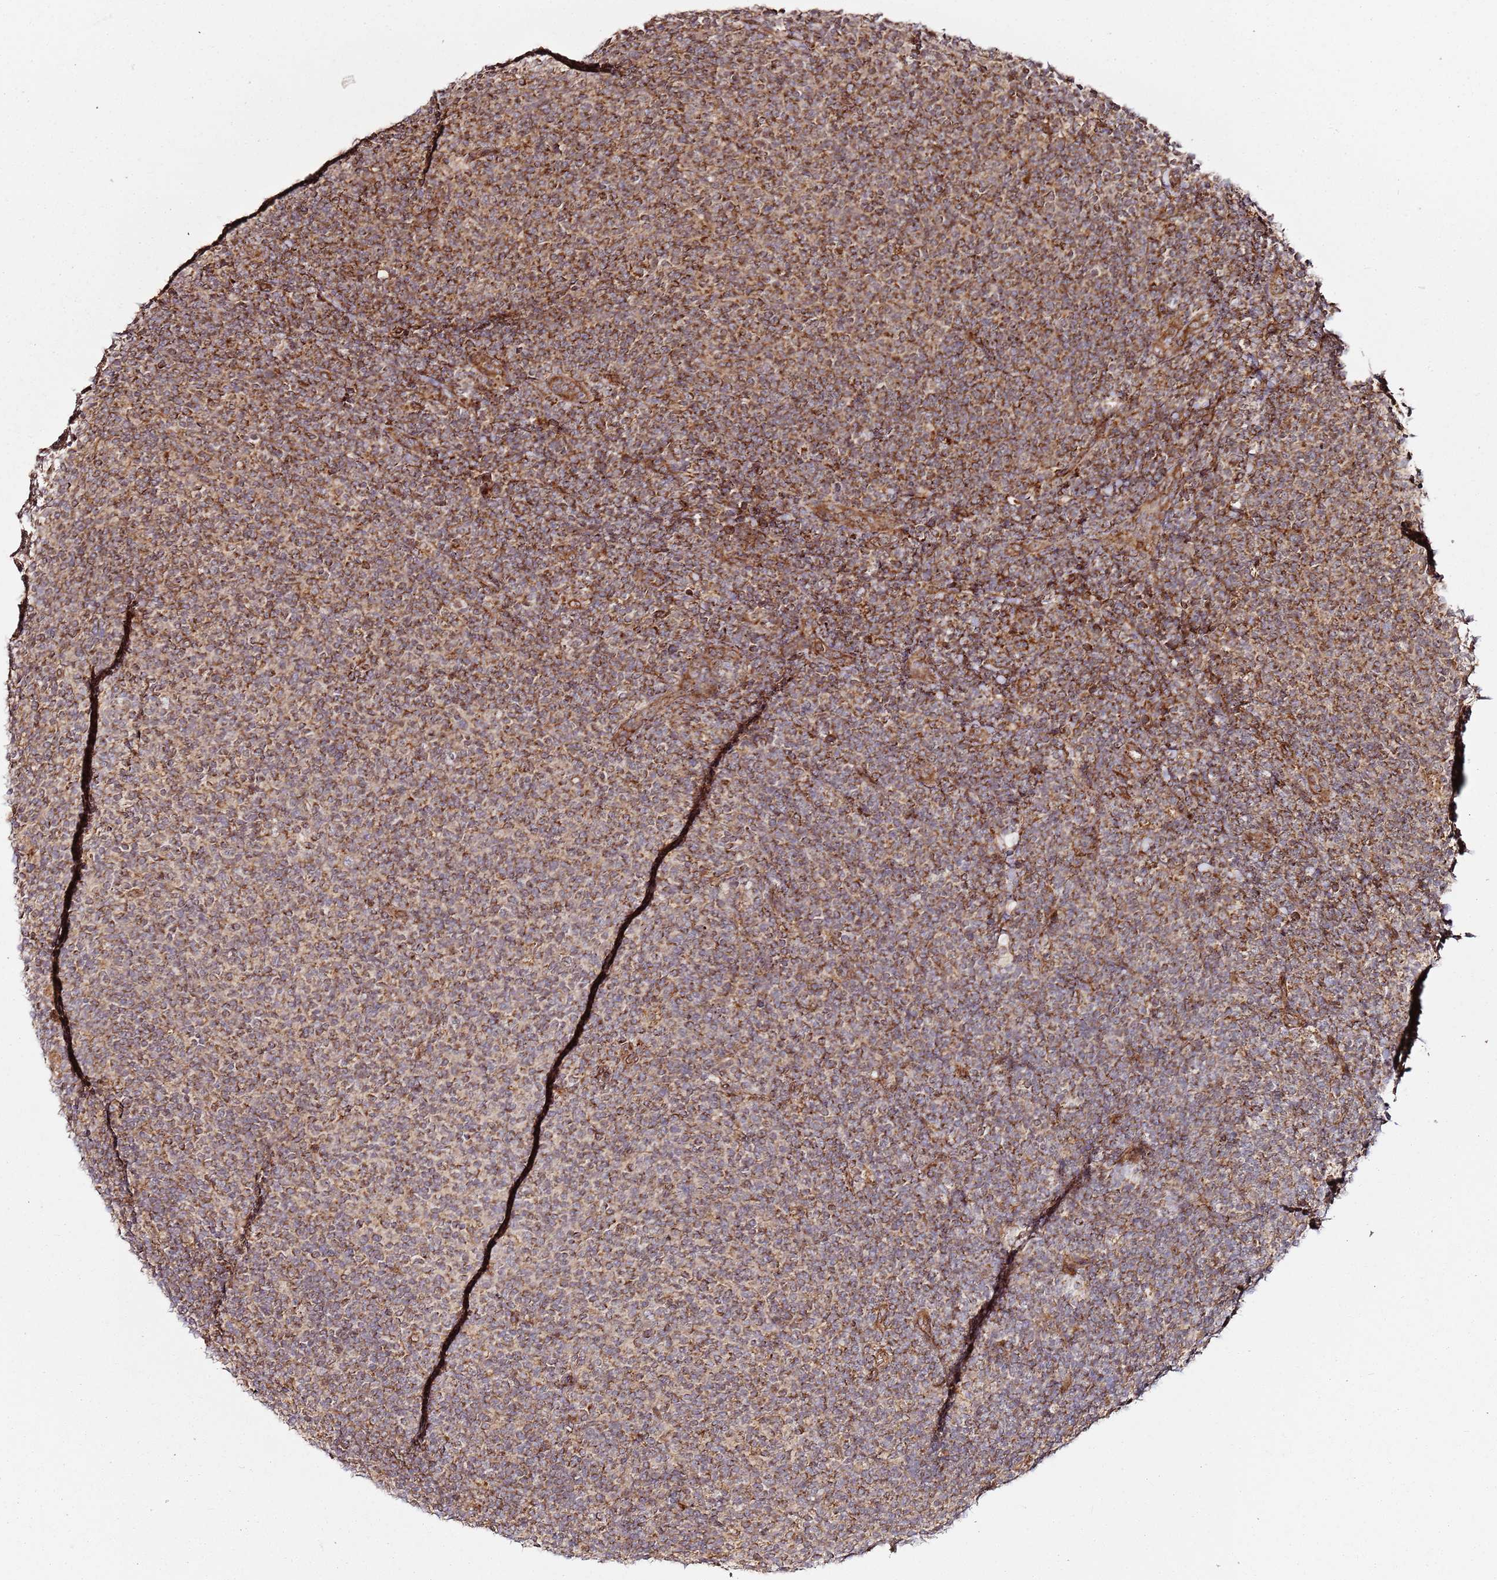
{"staining": {"intensity": "strong", "quantity": ">75%", "location": "cytoplasmic/membranous"}, "tissue": "lymphoma", "cell_type": "Tumor cells", "image_type": "cancer", "snomed": [{"axis": "morphology", "description": "Malignant lymphoma, non-Hodgkin's type, Low grade"}, {"axis": "topography", "description": "Lymph node"}], "caption": "Lymphoma tissue demonstrates strong cytoplasmic/membranous expression in approximately >75% of tumor cells", "gene": "TM2D2", "patient": {"sex": "male", "age": 66}}